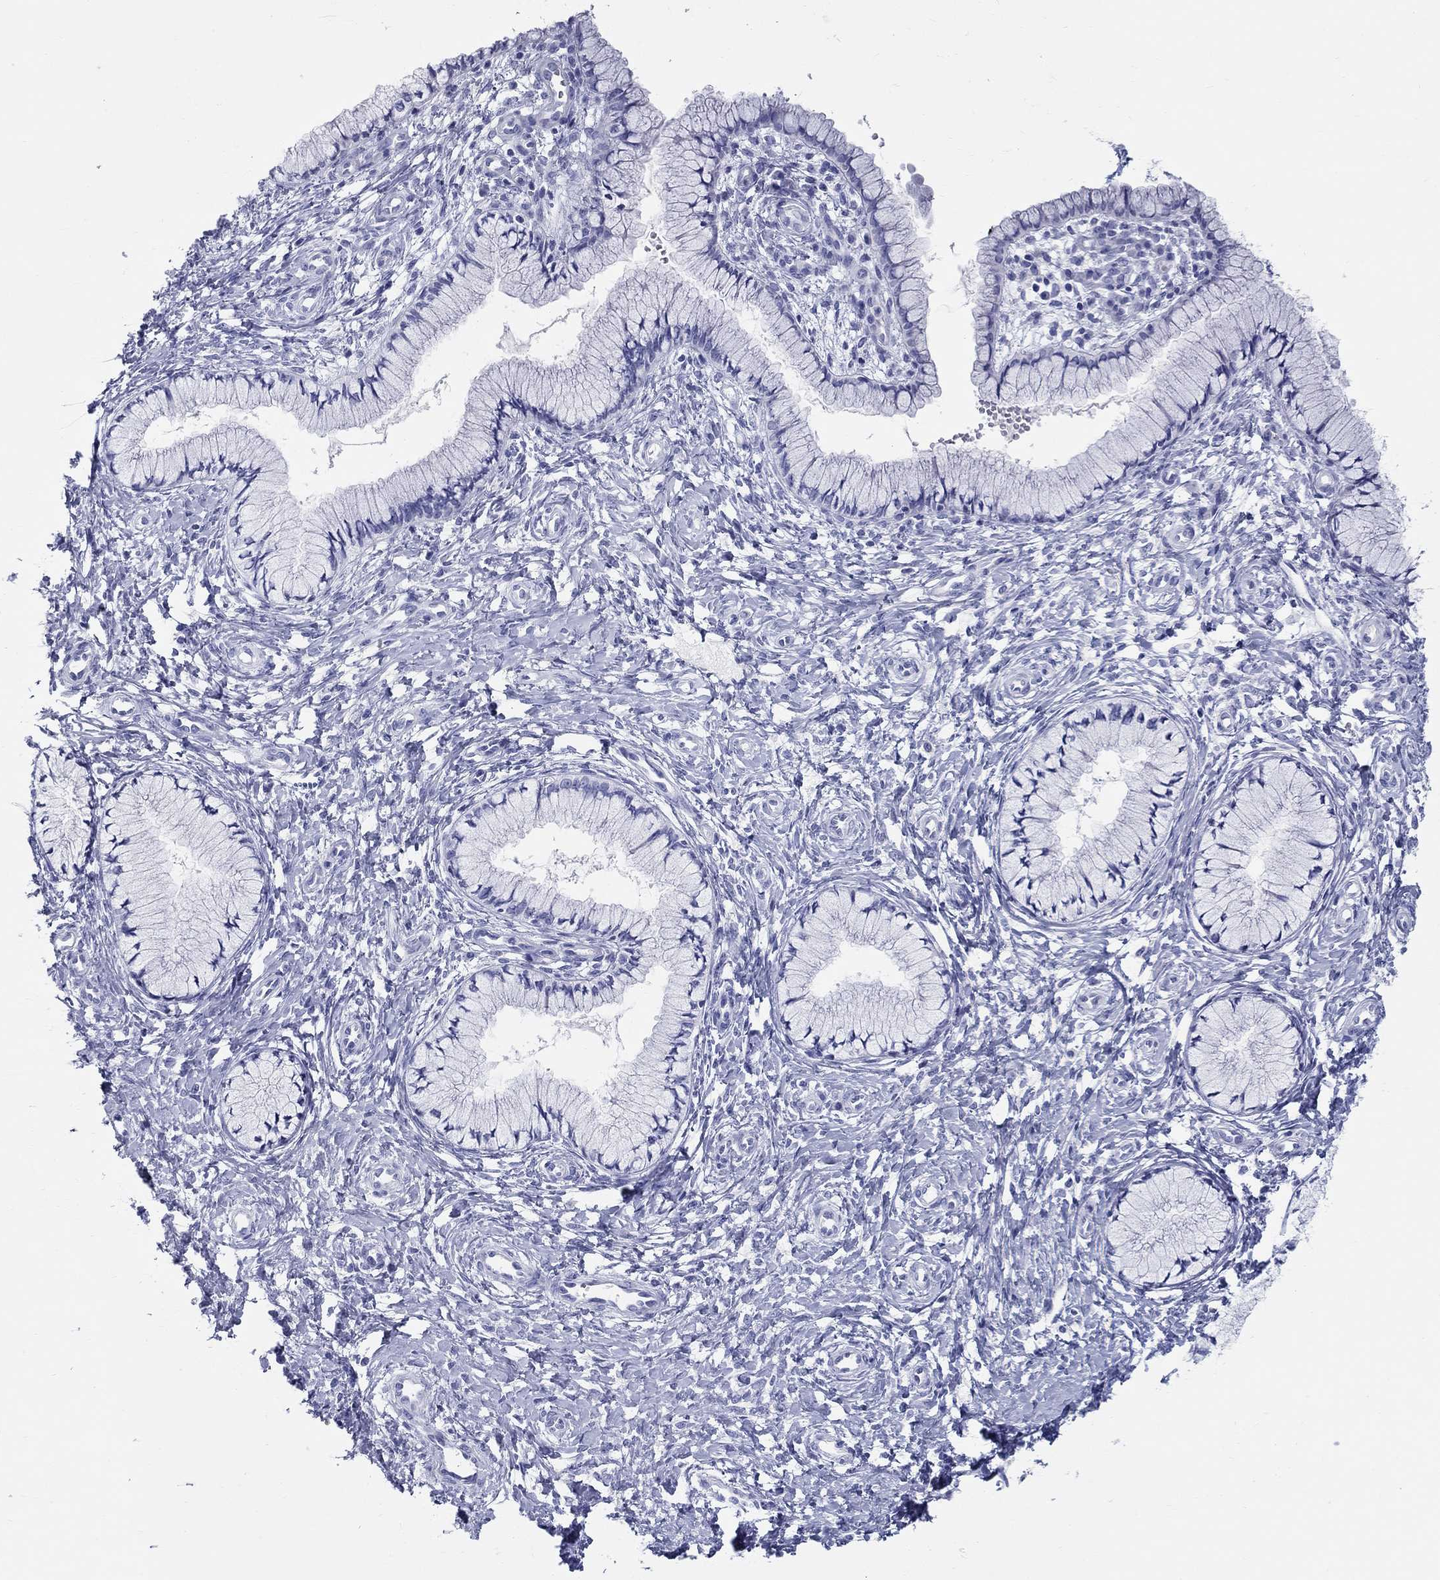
{"staining": {"intensity": "negative", "quantity": "none", "location": "none"}, "tissue": "cervix", "cell_type": "Glandular cells", "image_type": "normal", "snomed": [{"axis": "morphology", "description": "Normal tissue, NOS"}, {"axis": "topography", "description": "Cervix"}], "caption": "Immunohistochemistry (IHC) image of normal human cervix stained for a protein (brown), which displays no expression in glandular cells.", "gene": "LAMP5", "patient": {"sex": "female", "age": 37}}